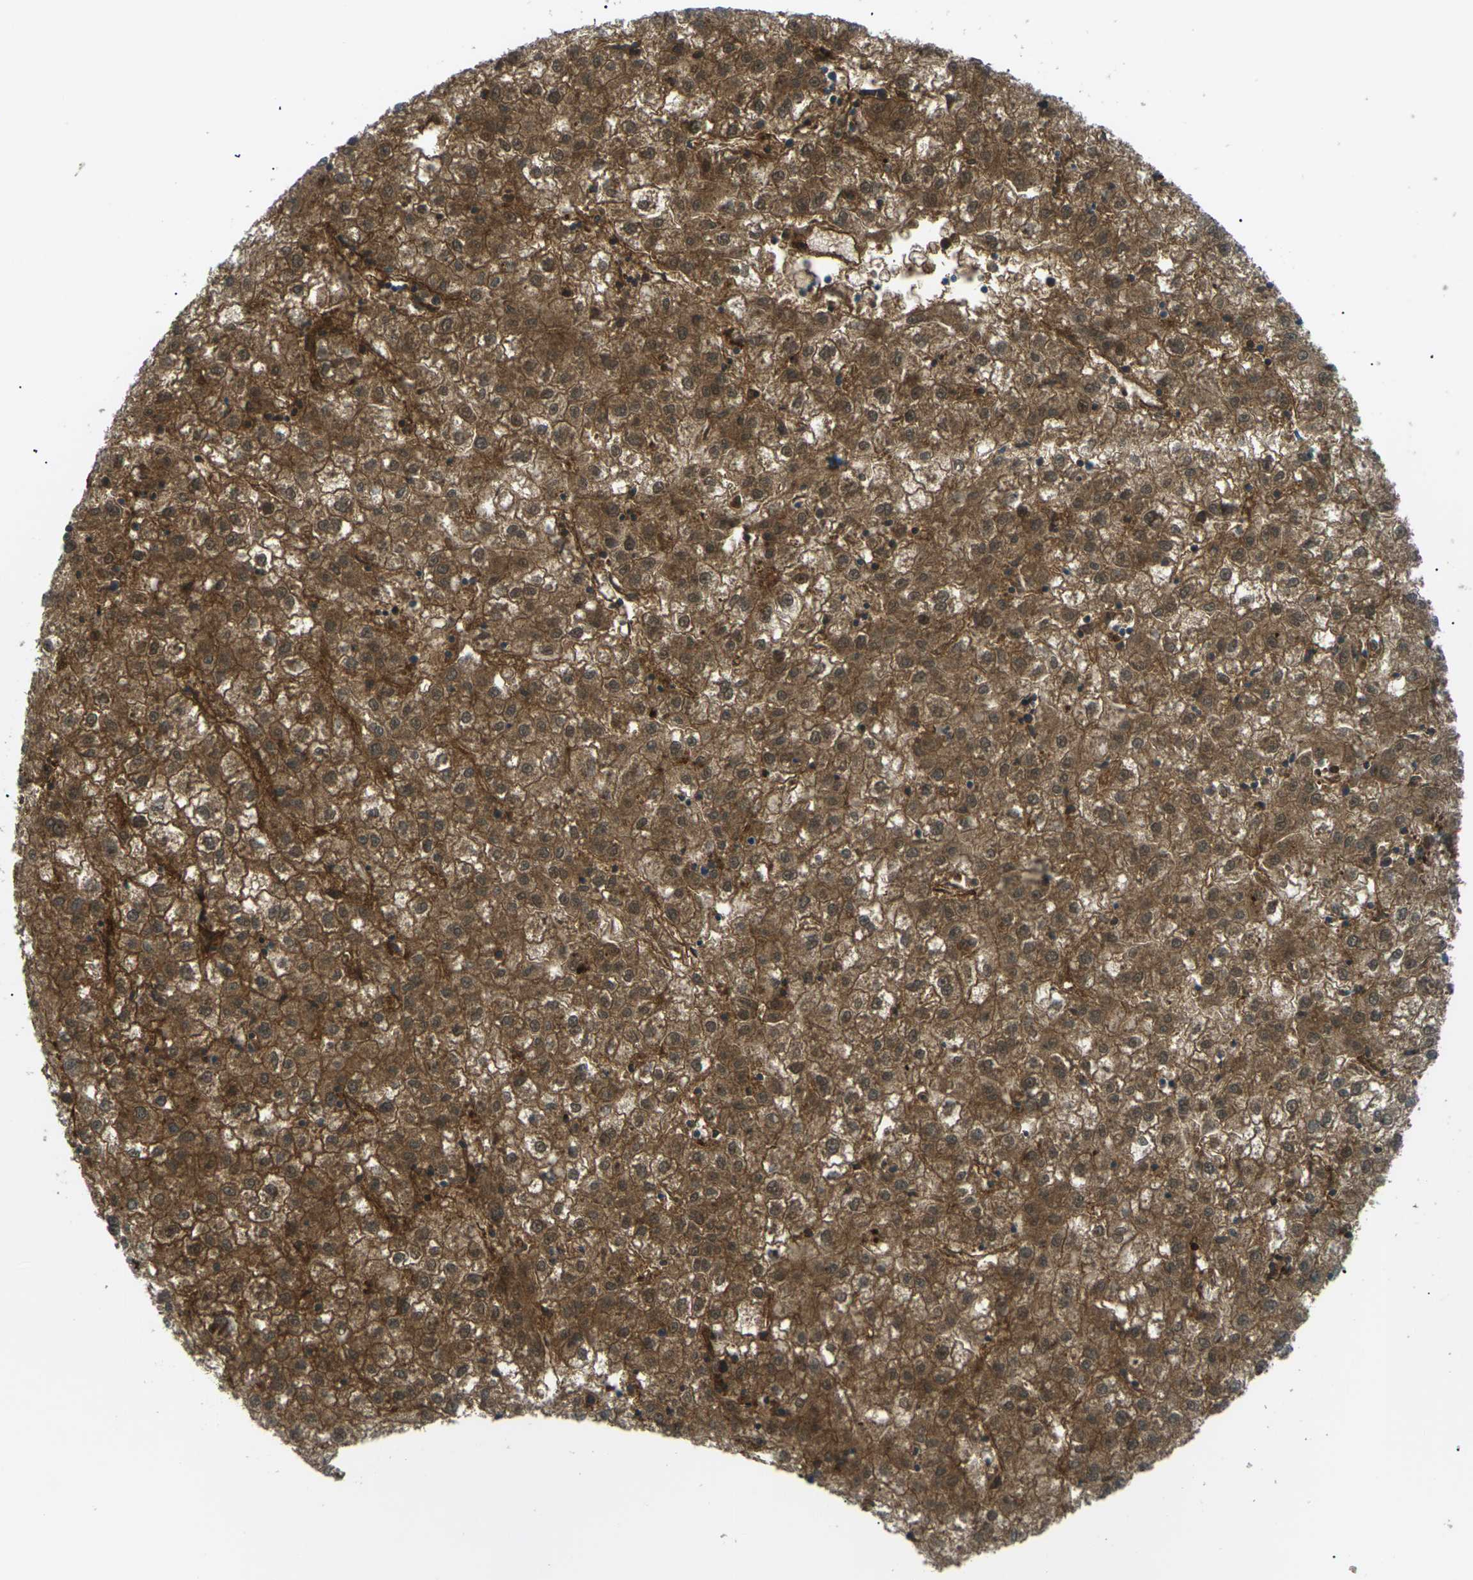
{"staining": {"intensity": "moderate", "quantity": ">75%", "location": "cytoplasmic/membranous"}, "tissue": "liver cancer", "cell_type": "Tumor cells", "image_type": "cancer", "snomed": [{"axis": "morphology", "description": "Carcinoma, Hepatocellular, NOS"}, {"axis": "topography", "description": "Liver"}], "caption": "Tumor cells reveal moderate cytoplasmic/membranous expression in approximately >75% of cells in hepatocellular carcinoma (liver).", "gene": "S1PR1", "patient": {"sex": "male", "age": 72}}